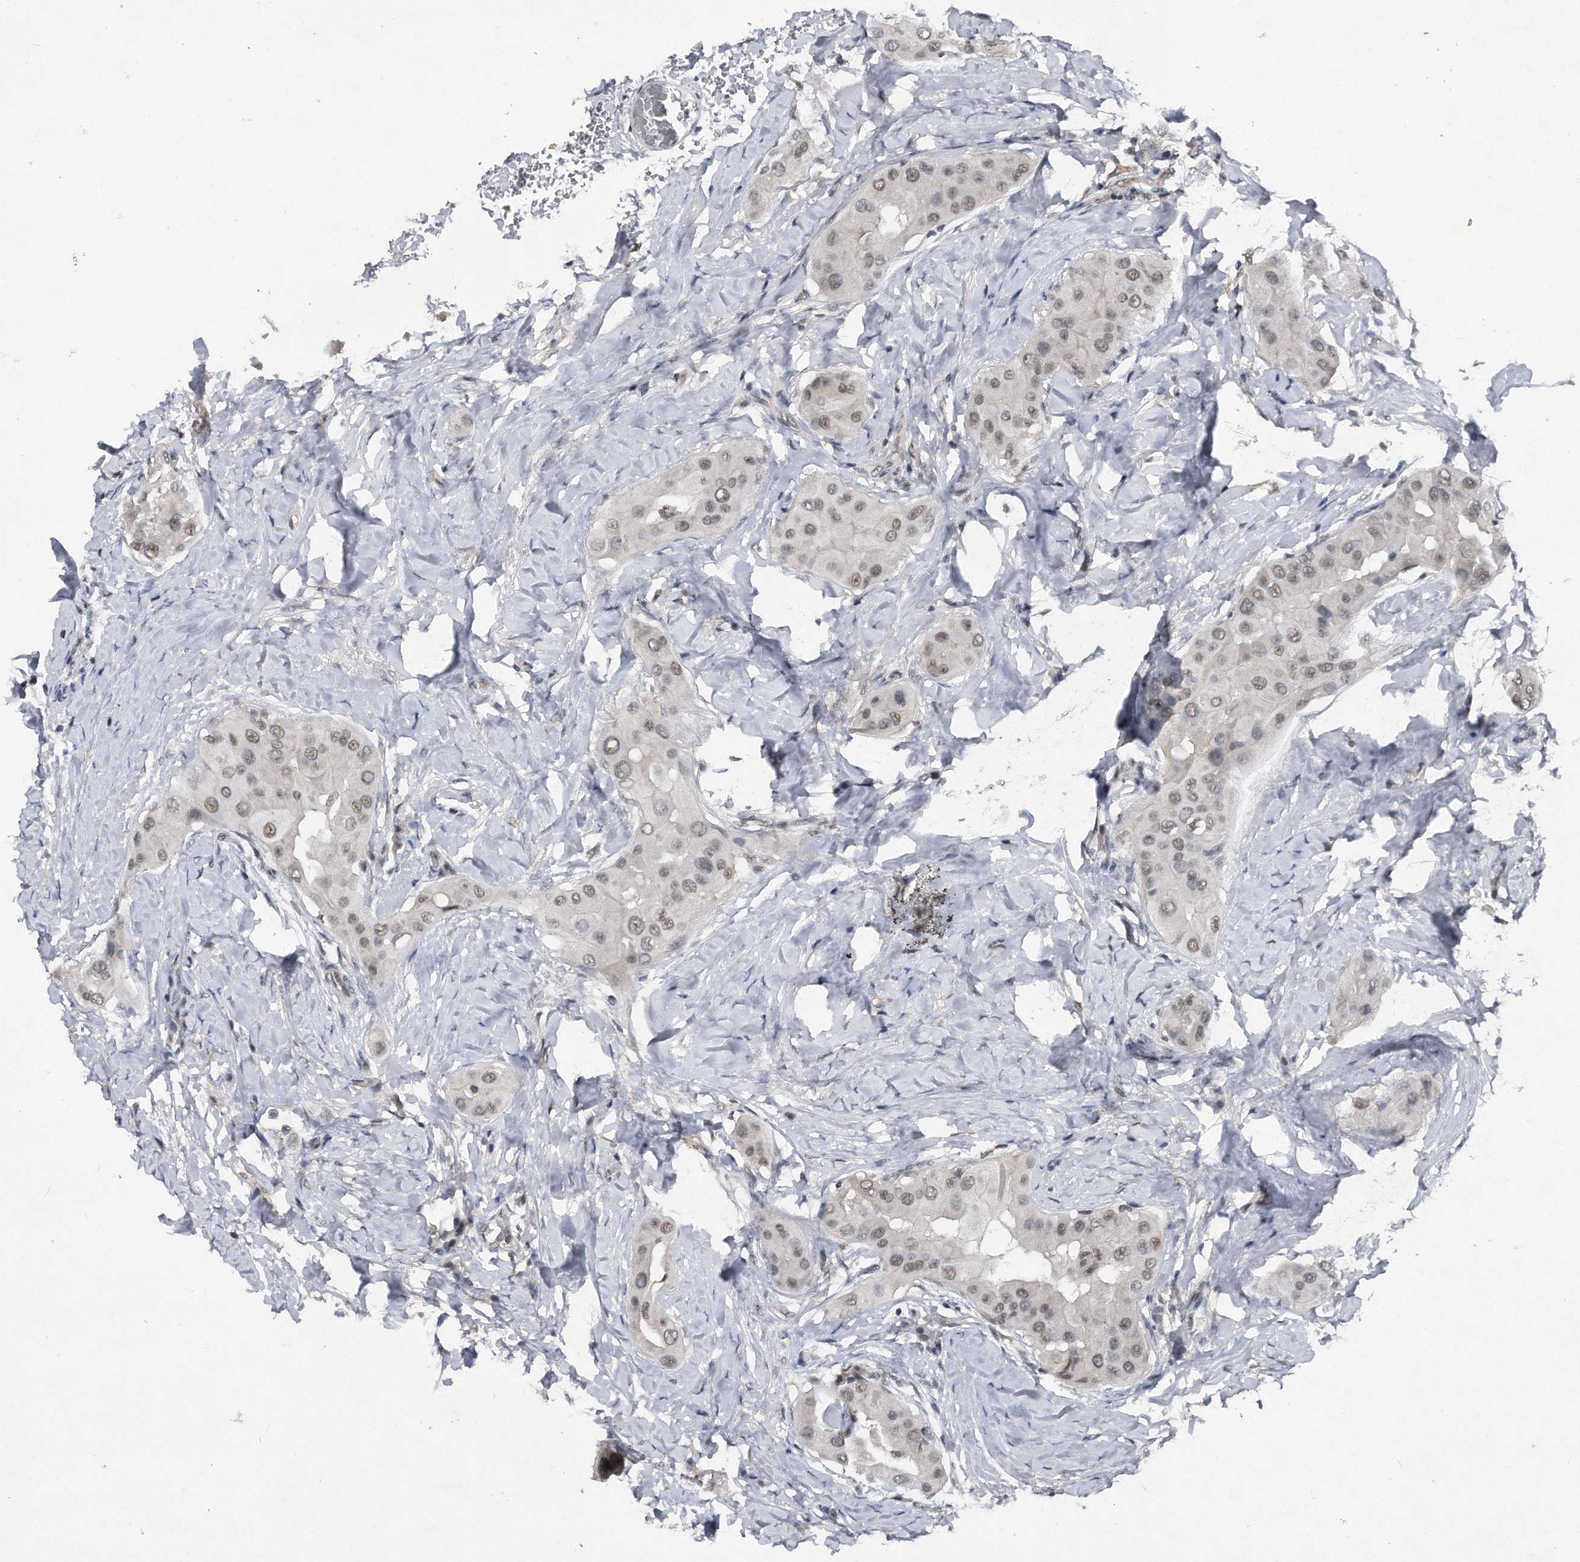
{"staining": {"intensity": "weak", "quantity": ">75%", "location": "nuclear"}, "tissue": "thyroid cancer", "cell_type": "Tumor cells", "image_type": "cancer", "snomed": [{"axis": "morphology", "description": "Papillary adenocarcinoma, NOS"}, {"axis": "topography", "description": "Thyroid gland"}], "caption": "A photomicrograph of human thyroid papillary adenocarcinoma stained for a protein reveals weak nuclear brown staining in tumor cells.", "gene": "VIRMA", "patient": {"sex": "male", "age": 33}}